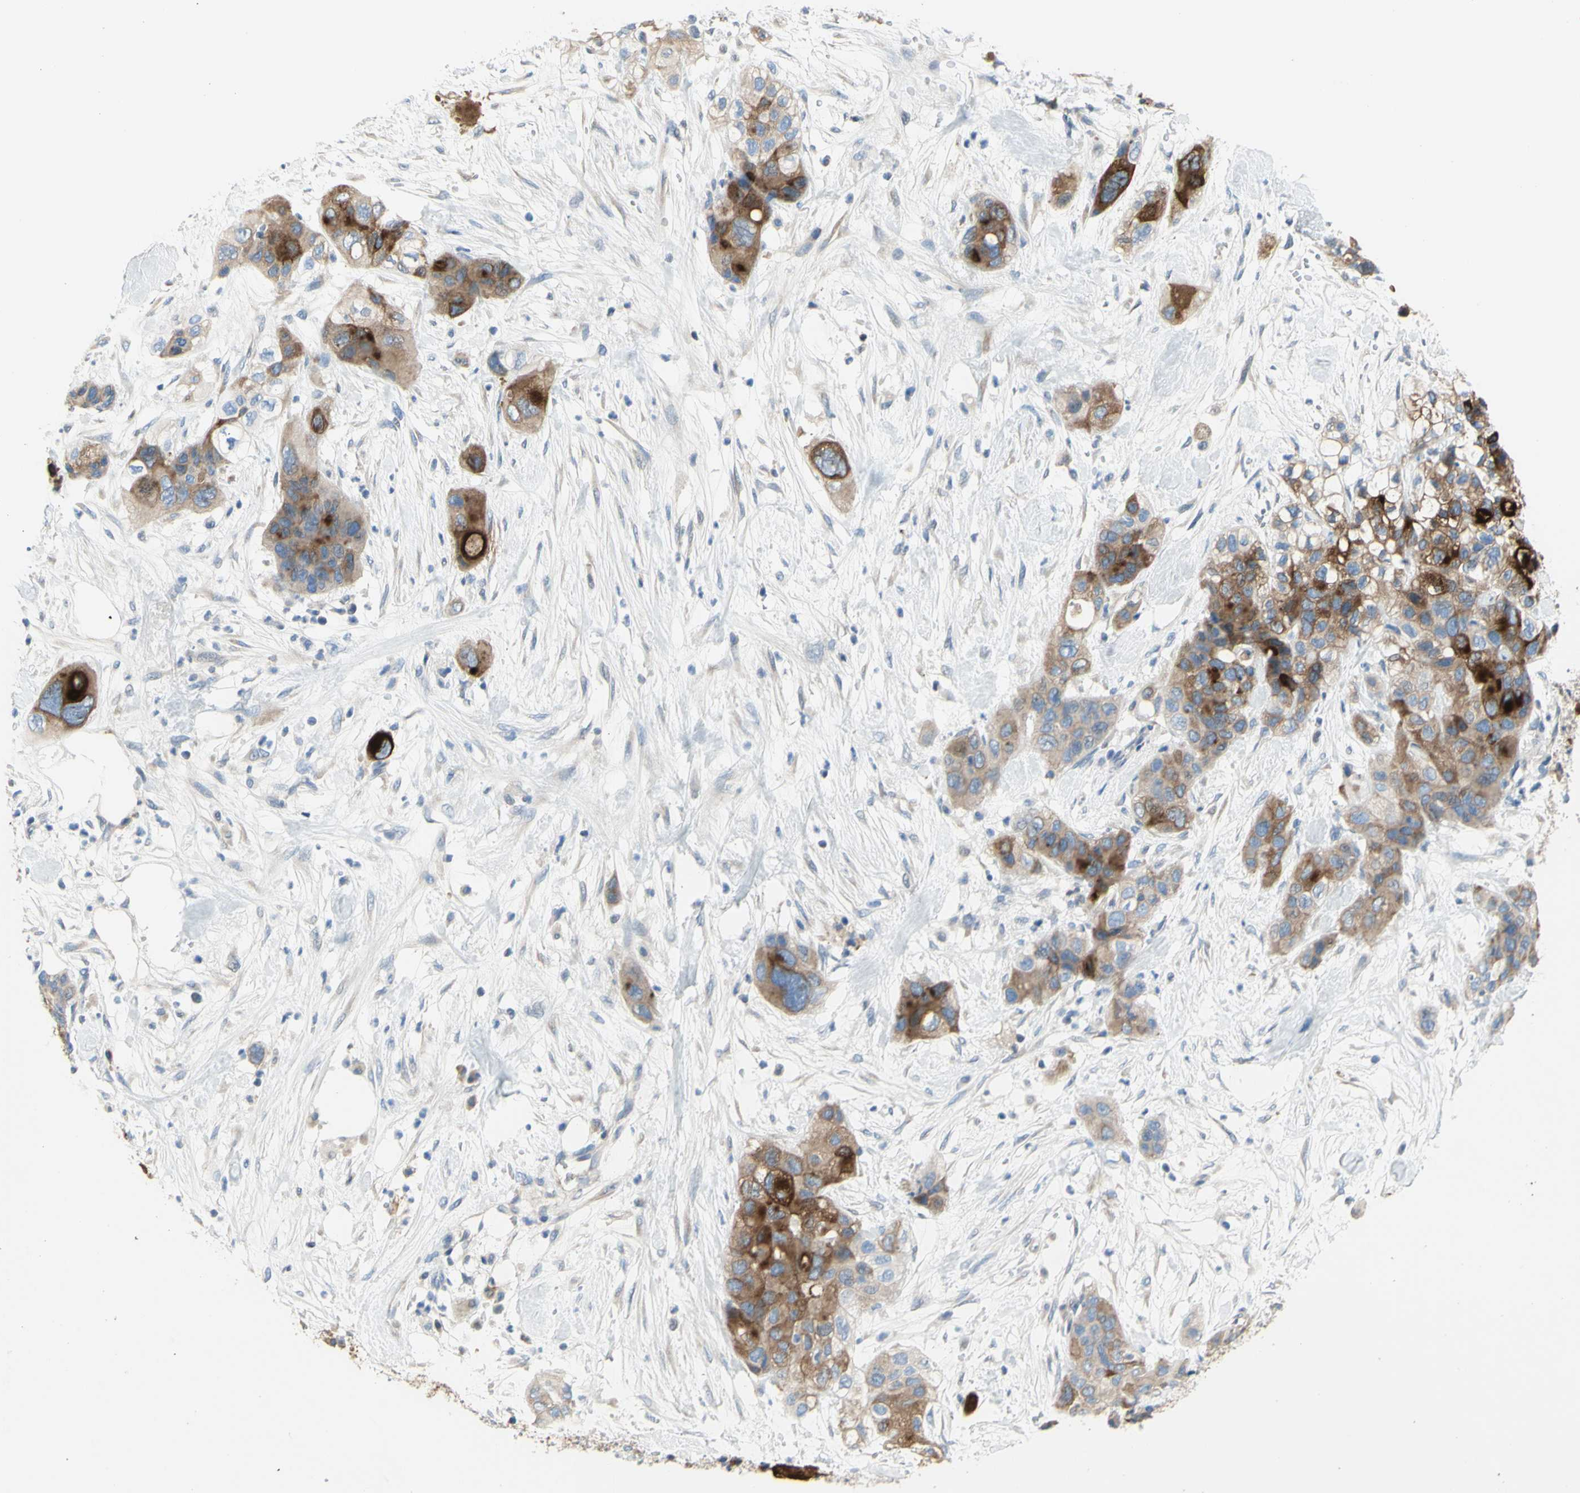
{"staining": {"intensity": "moderate", "quantity": ">75%", "location": "cytoplasmic/membranous"}, "tissue": "pancreatic cancer", "cell_type": "Tumor cells", "image_type": "cancer", "snomed": [{"axis": "morphology", "description": "Adenocarcinoma, NOS"}, {"axis": "topography", "description": "Pancreas"}], "caption": "The image demonstrates a brown stain indicating the presence of a protein in the cytoplasmic/membranous of tumor cells in pancreatic cancer.", "gene": "MUC1", "patient": {"sex": "female", "age": 71}}